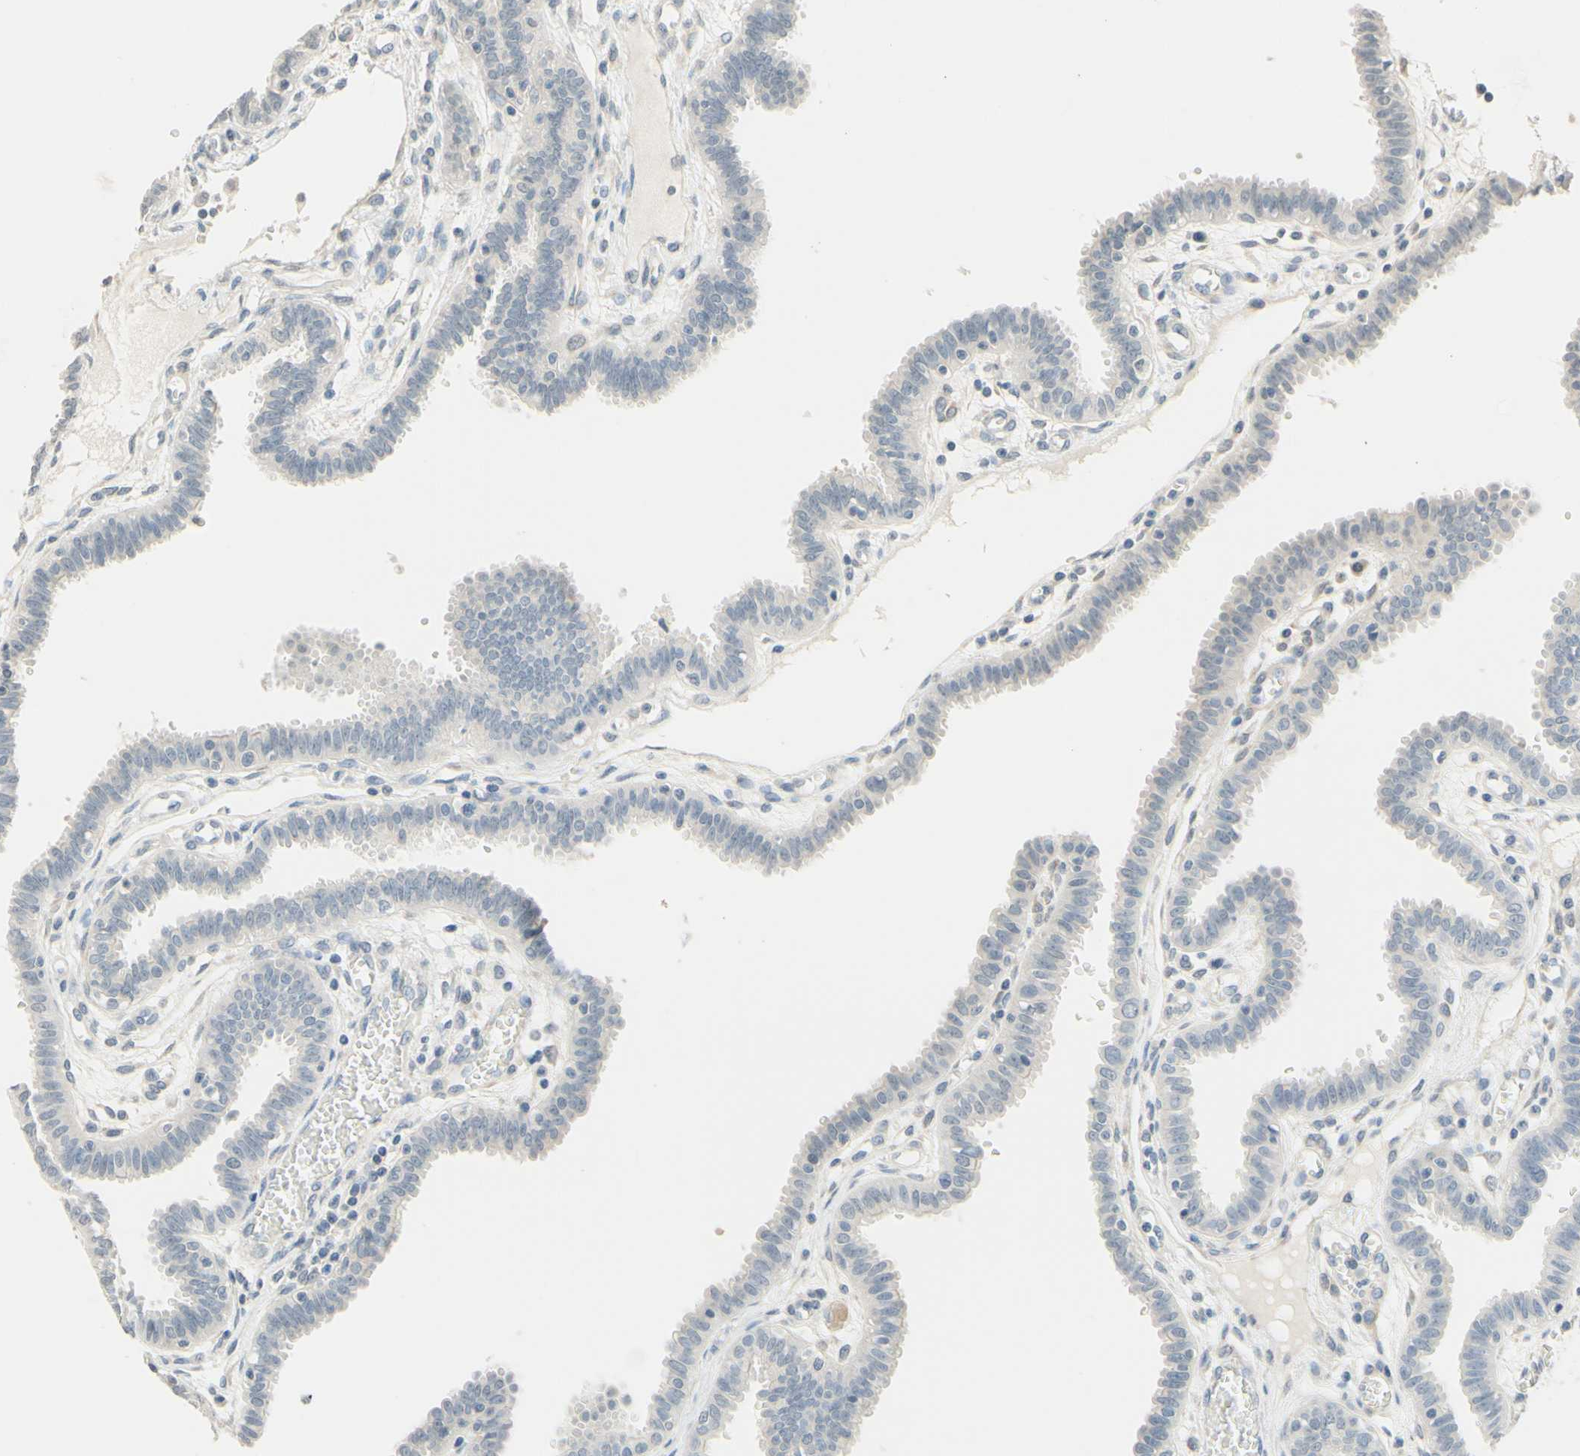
{"staining": {"intensity": "weak", "quantity": "<25%", "location": "cytoplasmic/membranous"}, "tissue": "fallopian tube", "cell_type": "Glandular cells", "image_type": "normal", "snomed": [{"axis": "morphology", "description": "Normal tissue, NOS"}, {"axis": "topography", "description": "Fallopian tube"}], "caption": "A histopathology image of human fallopian tube is negative for staining in glandular cells. (DAB (3,3'-diaminobenzidine) IHC, high magnification).", "gene": "MAG", "patient": {"sex": "female", "age": 32}}